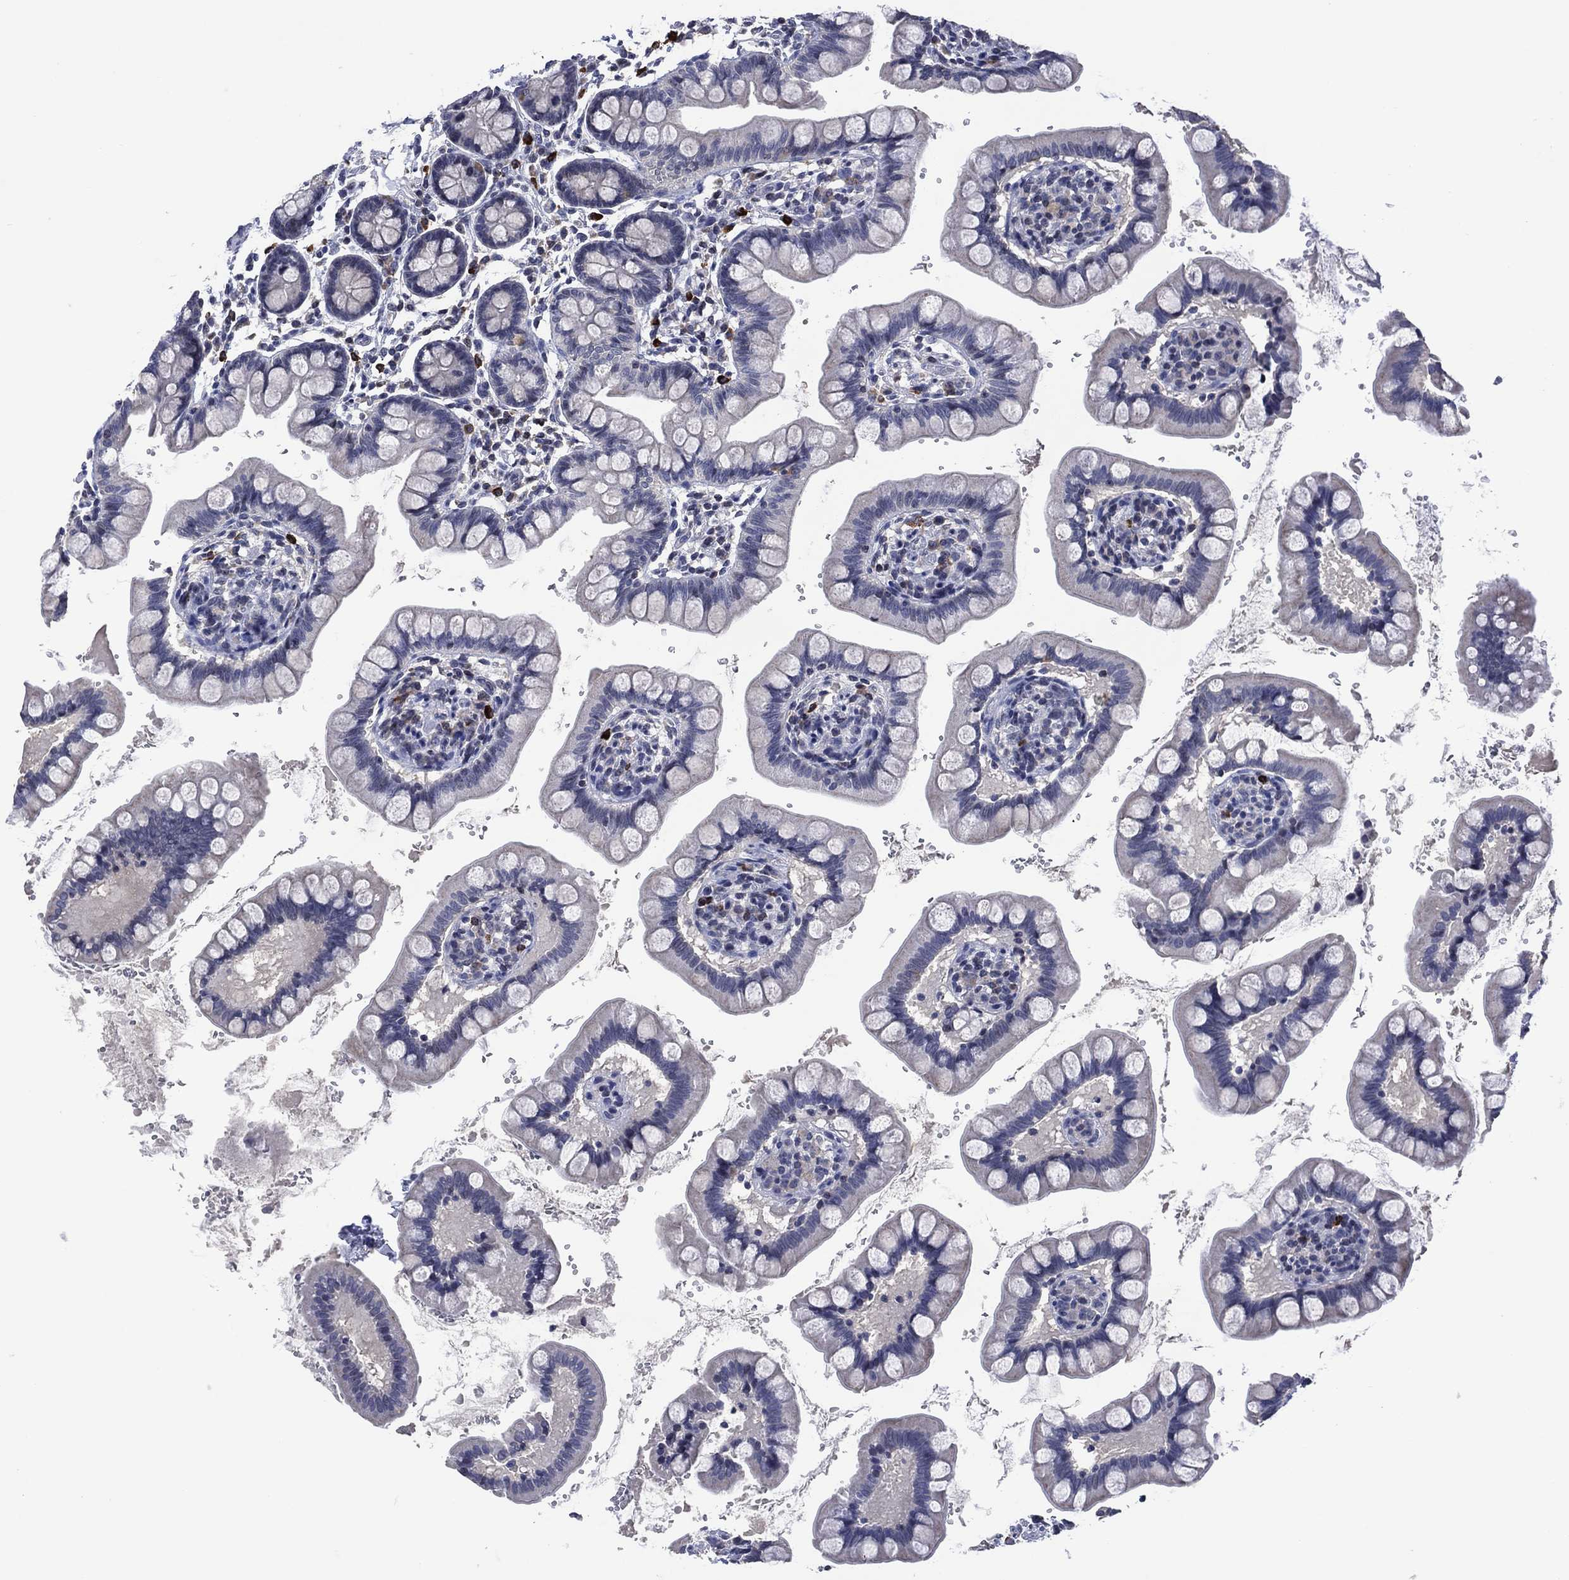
{"staining": {"intensity": "negative", "quantity": "none", "location": "none"}, "tissue": "small intestine", "cell_type": "Glandular cells", "image_type": "normal", "snomed": [{"axis": "morphology", "description": "Normal tissue, NOS"}, {"axis": "topography", "description": "Small intestine"}], "caption": "IHC of unremarkable human small intestine reveals no expression in glandular cells. (DAB (3,3'-diaminobenzidine) IHC with hematoxylin counter stain).", "gene": "USP26", "patient": {"sex": "female", "age": 56}}